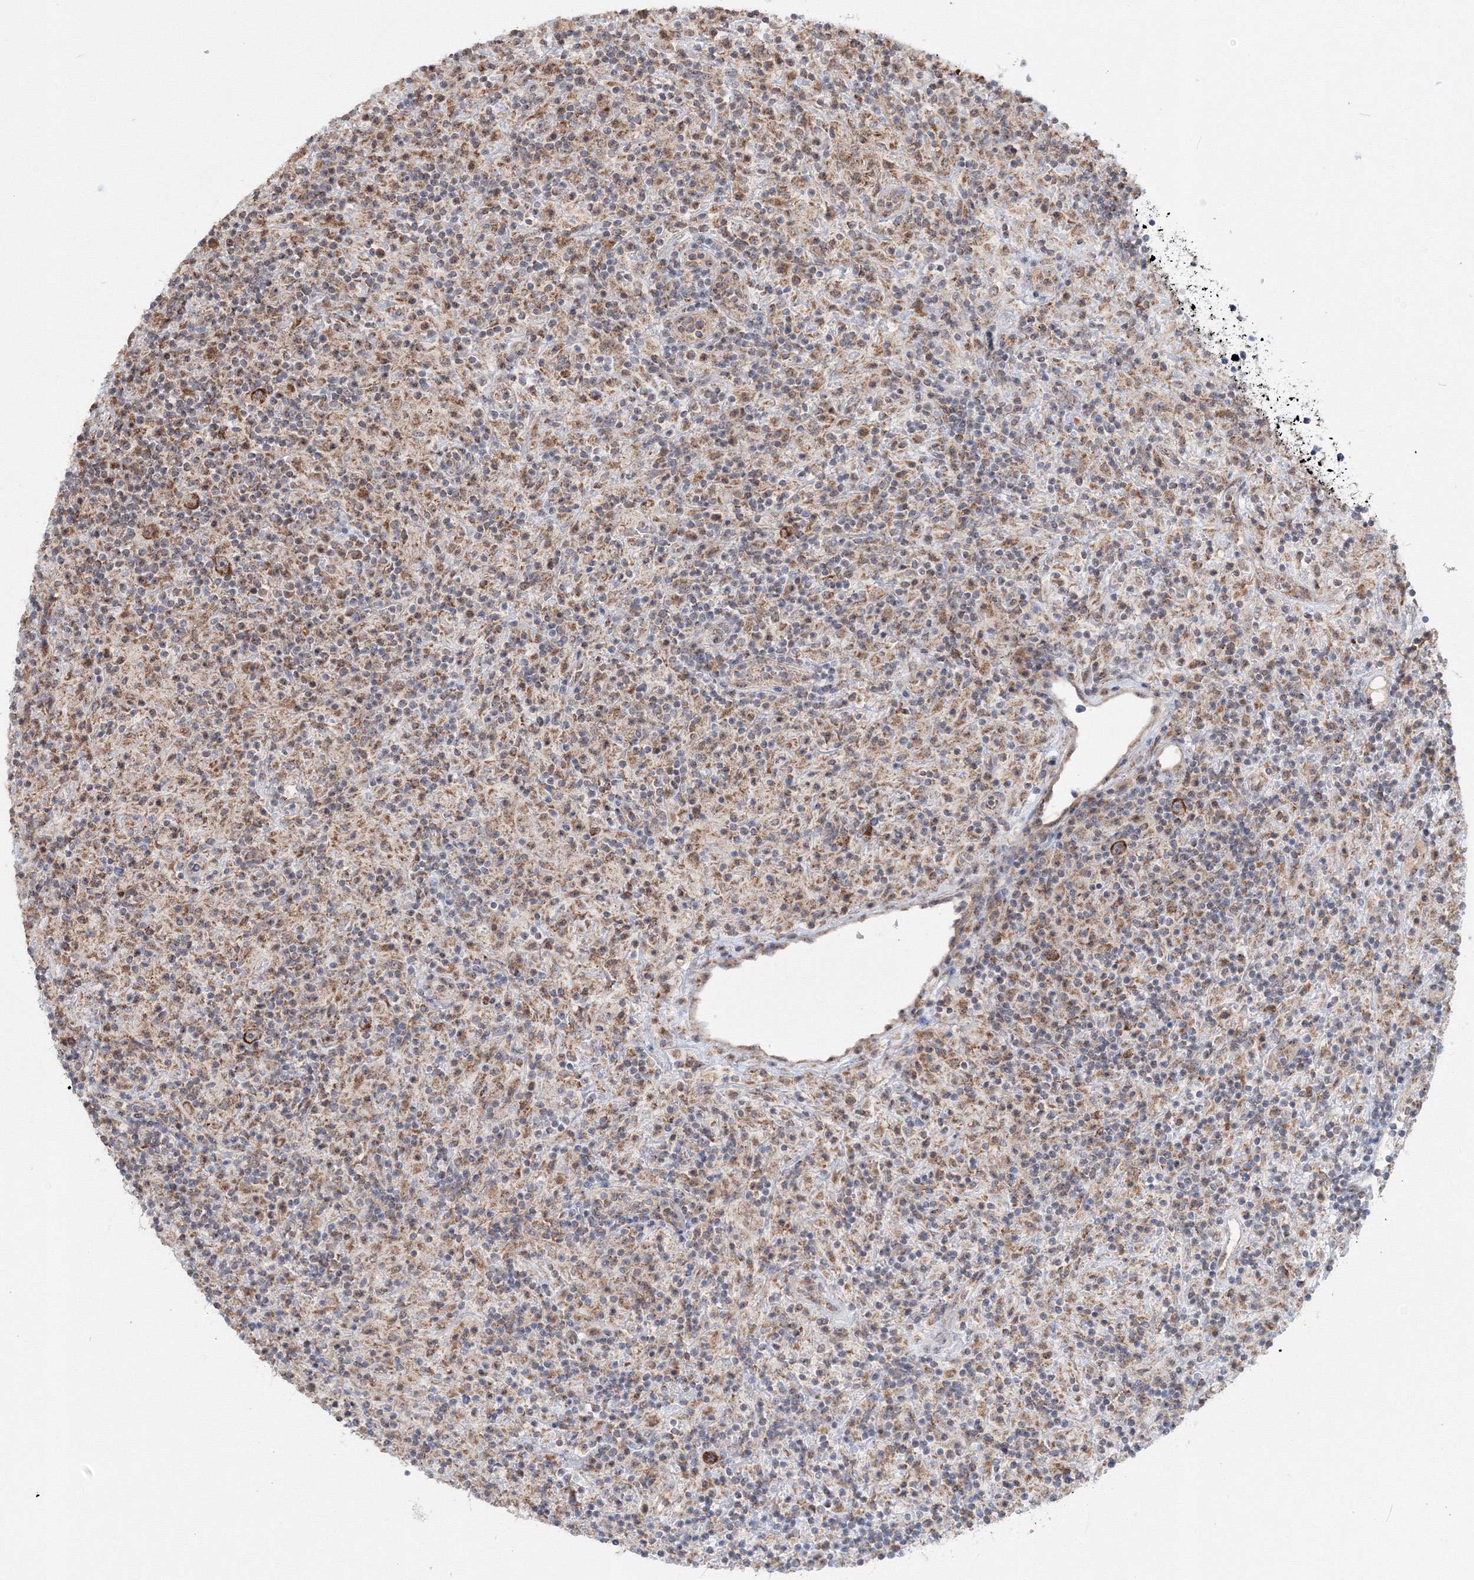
{"staining": {"intensity": "moderate", "quantity": ">75%", "location": "cytoplasmic/membranous"}, "tissue": "lymphoma", "cell_type": "Tumor cells", "image_type": "cancer", "snomed": [{"axis": "morphology", "description": "Hodgkin's disease, NOS"}, {"axis": "topography", "description": "Lymph node"}], "caption": "Human Hodgkin's disease stained for a protein (brown) shows moderate cytoplasmic/membranous positive expression in approximately >75% of tumor cells.", "gene": "PEX13", "patient": {"sex": "male", "age": 70}}